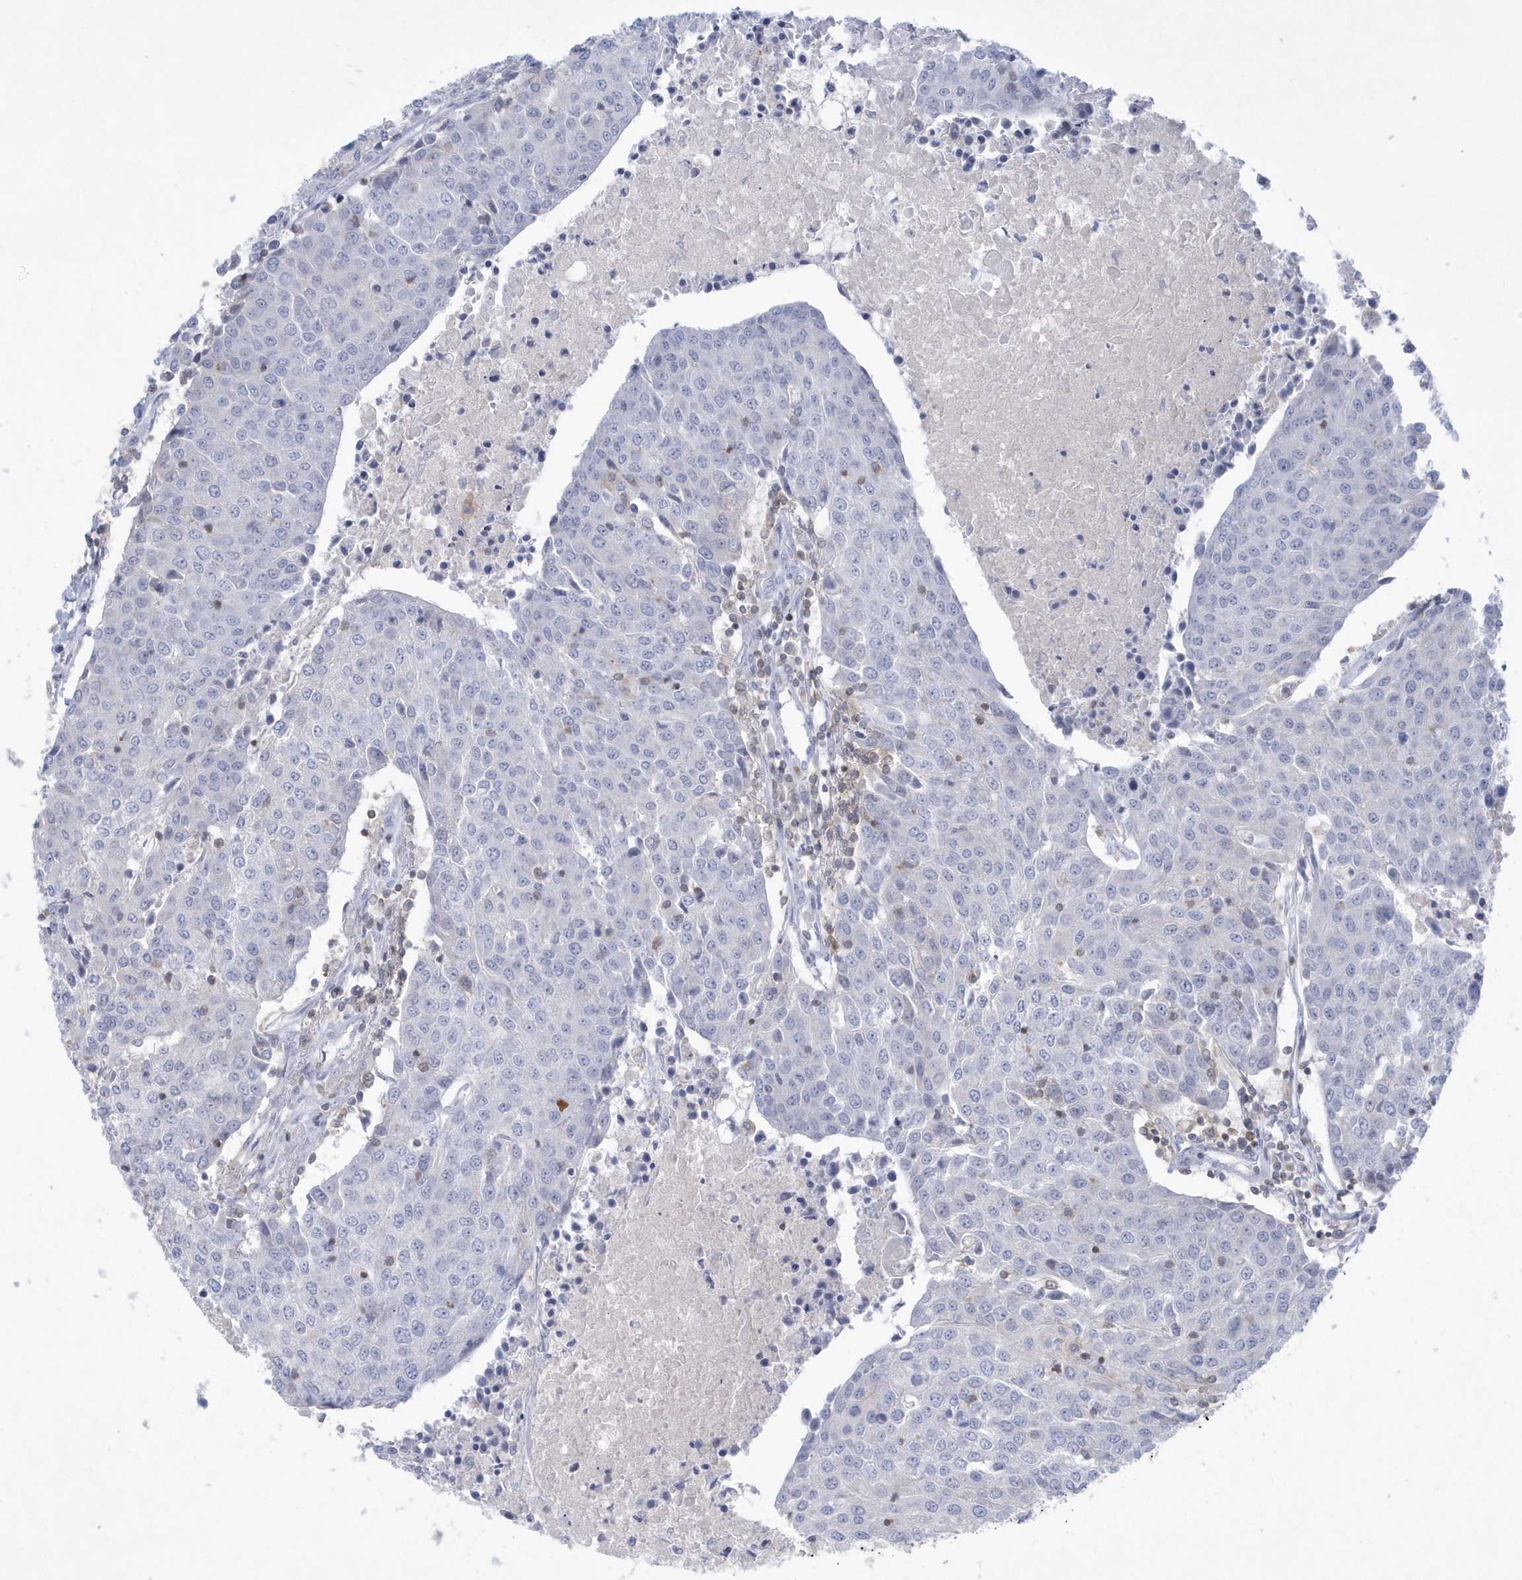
{"staining": {"intensity": "negative", "quantity": "none", "location": "none"}, "tissue": "urothelial cancer", "cell_type": "Tumor cells", "image_type": "cancer", "snomed": [{"axis": "morphology", "description": "Urothelial carcinoma, High grade"}, {"axis": "topography", "description": "Urinary bladder"}], "caption": "A histopathology image of urothelial cancer stained for a protein reveals no brown staining in tumor cells. Brightfield microscopy of IHC stained with DAB (3,3'-diaminobenzidine) (brown) and hematoxylin (blue), captured at high magnification.", "gene": "PSD4", "patient": {"sex": "female", "age": 85}}